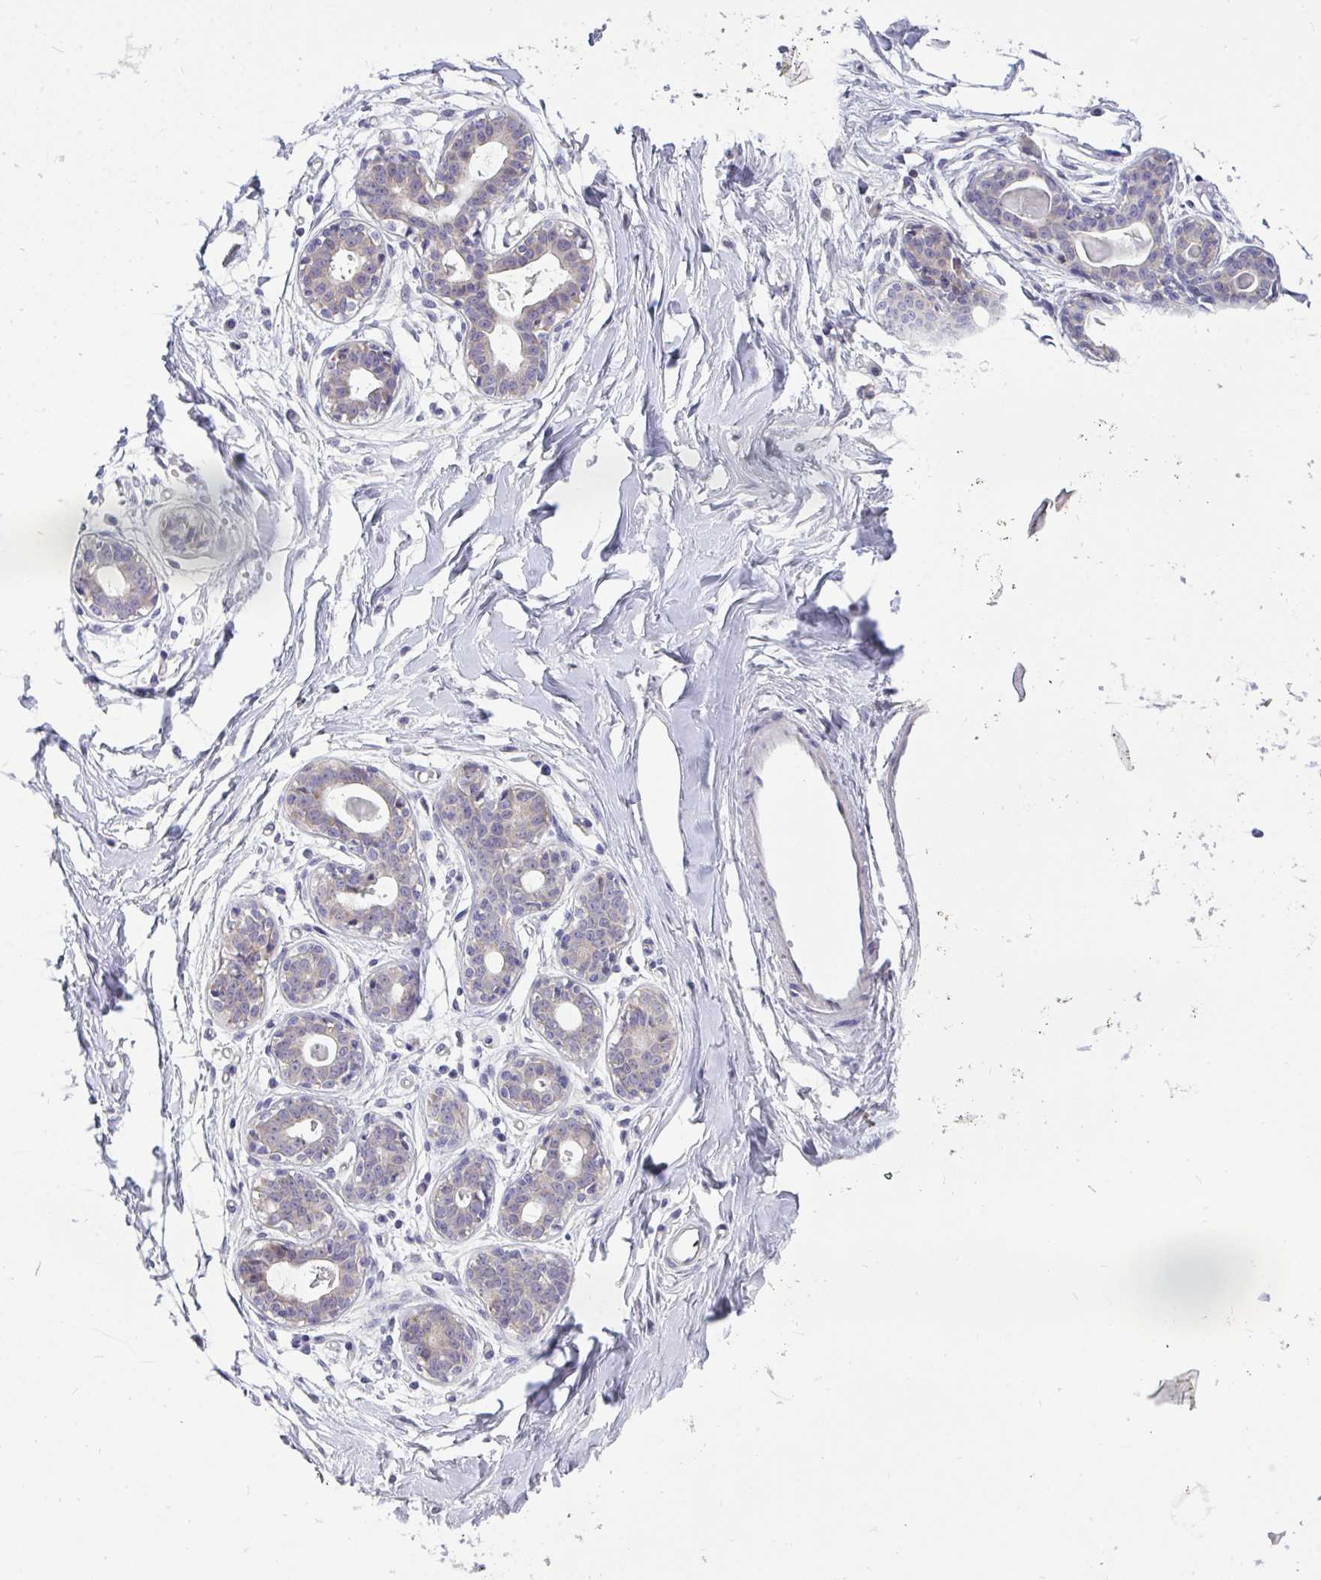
{"staining": {"intensity": "negative", "quantity": "none", "location": "none"}, "tissue": "breast", "cell_type": "Adipocytes", "image_type": "normal", "snomed": [{"axis": "morphology", "description": "Normal tissue, NOS"}, {"axis": "topography", "description": "Breast"}], "caption": "Immunohistochemistry photomicrograph of normal breast: breast stained with DAB (3,3'-diaminobenzidine) reveals no significant protein expression in adipocytes. (DAB (3,3'-diaminobenzidine) IHC with hematoxylin counter stain).", "gene": "VGLL3", "patient": {"sex": "female", "age": 45}}